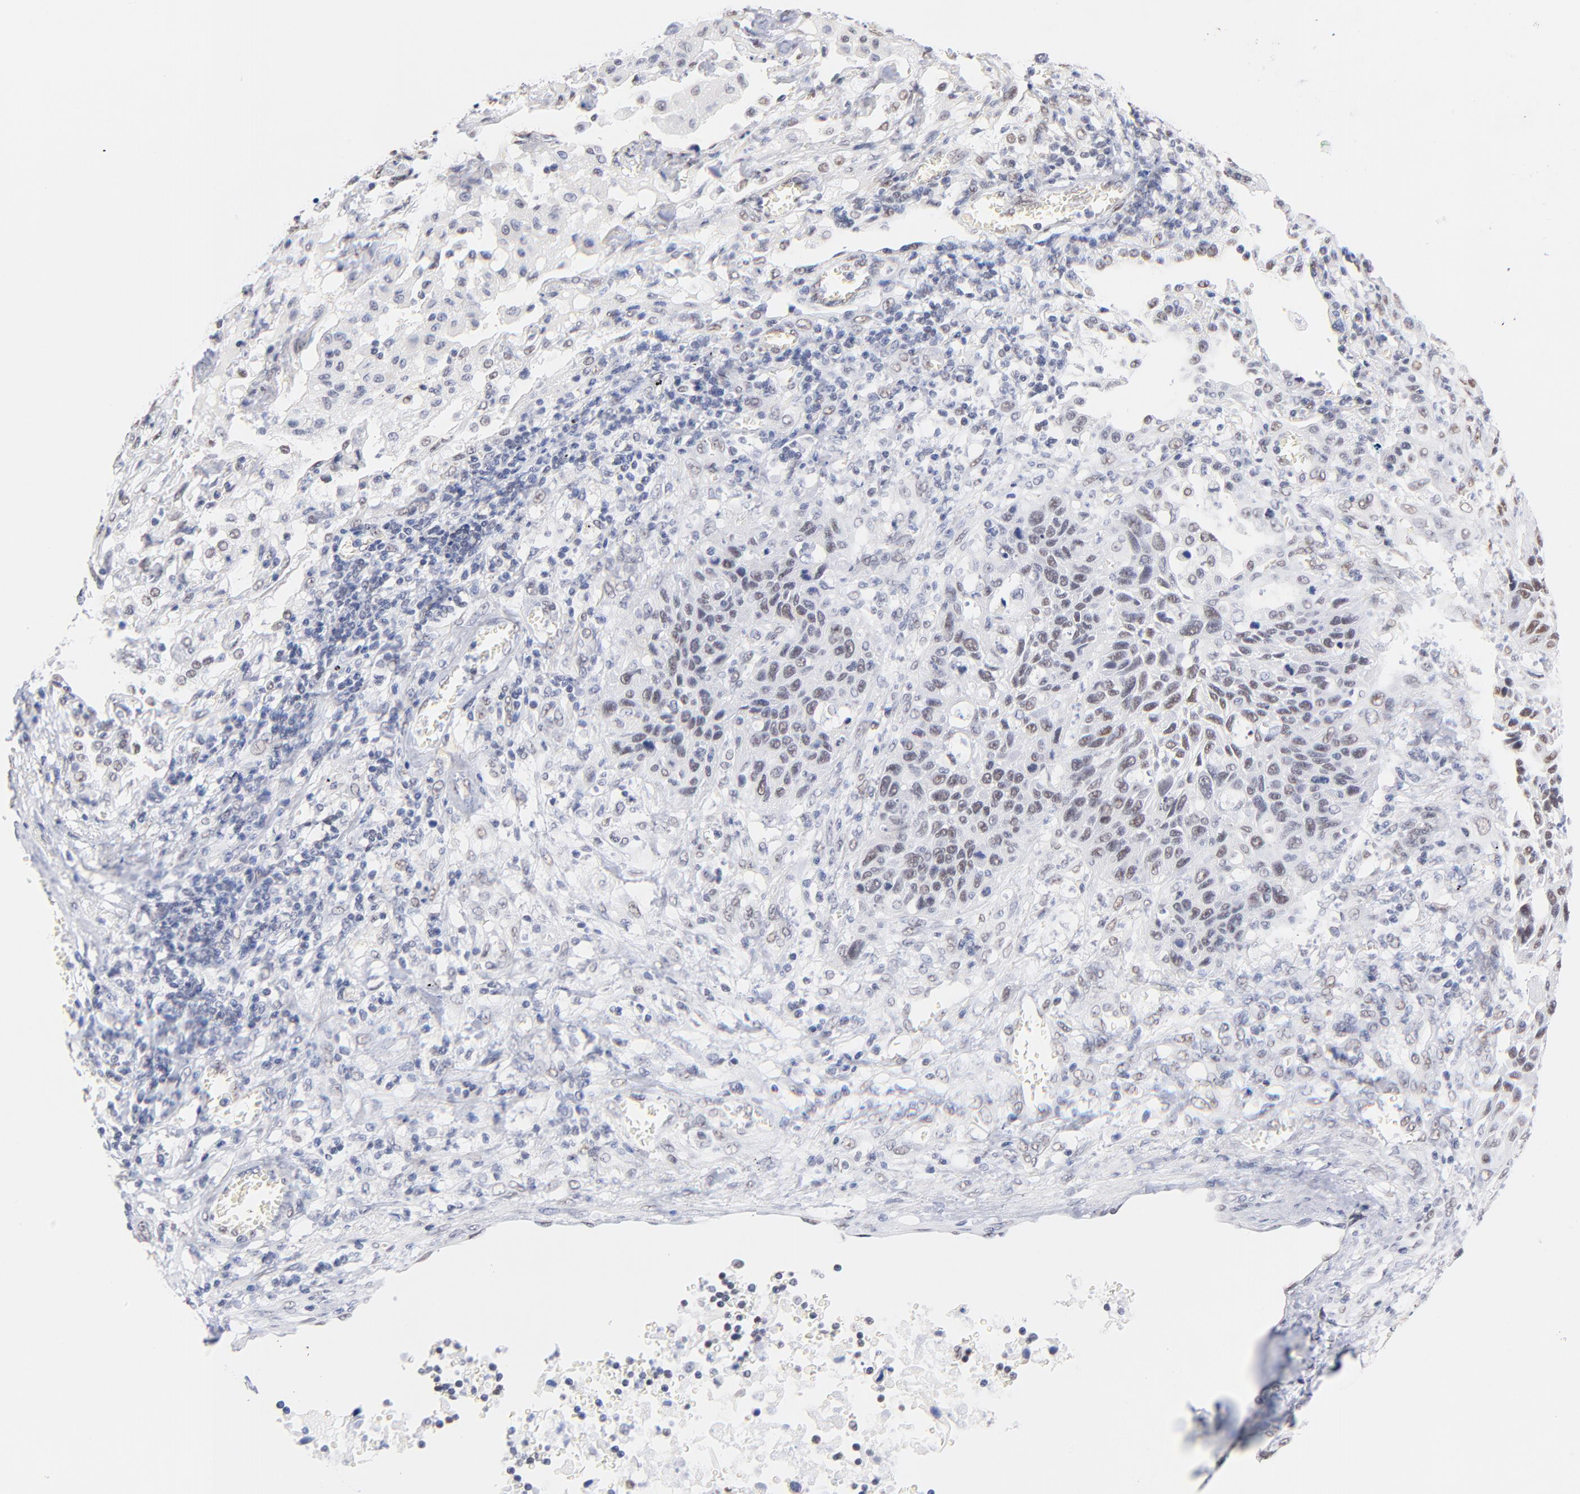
{"staining": {"intensity": "weak", "quantity": "25%-75%", "location": "nuclear"}, "tissue": "lung cancer", "cell_type": "Tumor cells", "image_type": "cancer", "snomed": [{"axis": "morphology", "description": "Squamous cell carcinoma, NOS"}, {"axis": "topography", "description": "Lung"}], "caption": "Protein expression analysis of squamous cell carcinoma (lung) displays weak nuclear positivity in approximately 25%-75% of tumor cells.", "gene": "ZNF74", "patient": {"sex": "female", "age": 76}}